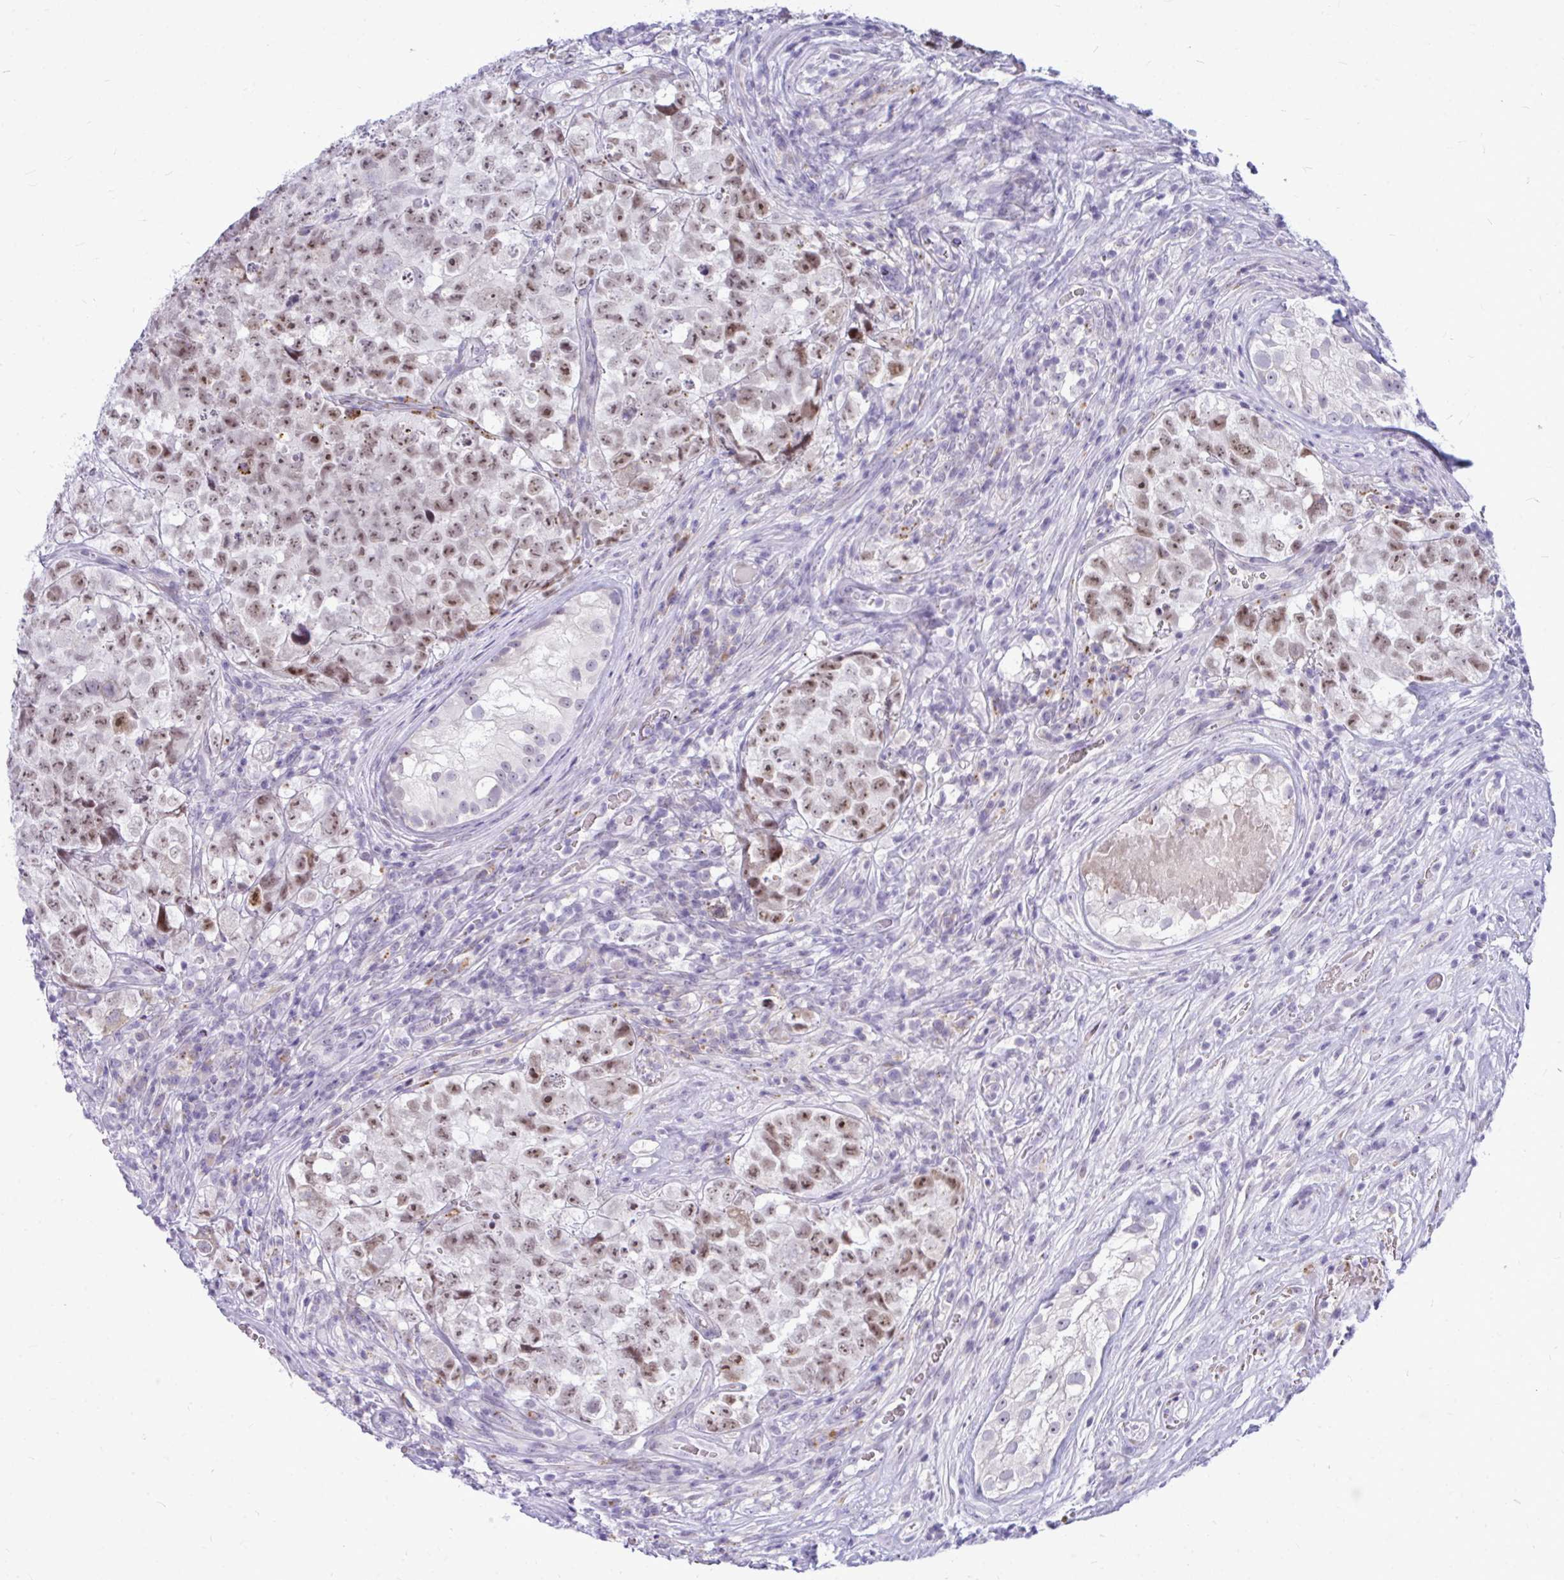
{"staining": {"intensity": "moderate", "quantity": ">75%", "location": "nuclear"}, "tissue": "testis cancer", "cell_type": "Tumor cells", "image_type": "cancer", "snomed": [{"axis": "morphology", "description": "Carcinoma, Embryonal, NOS"}, {"axis": "topography", "description": "Testis"}], "caption": "Immunohistochemistry (IHC) (DAB (3,3'-diaminobenzidine)) staining of human testis cancer (embryonal carcinoma) exhibits moderate nuclear protein expression in approximately >75% of tumor cells.", "gene": "ZSCAN25", "patient": {"sex": "male", "age": 18}}